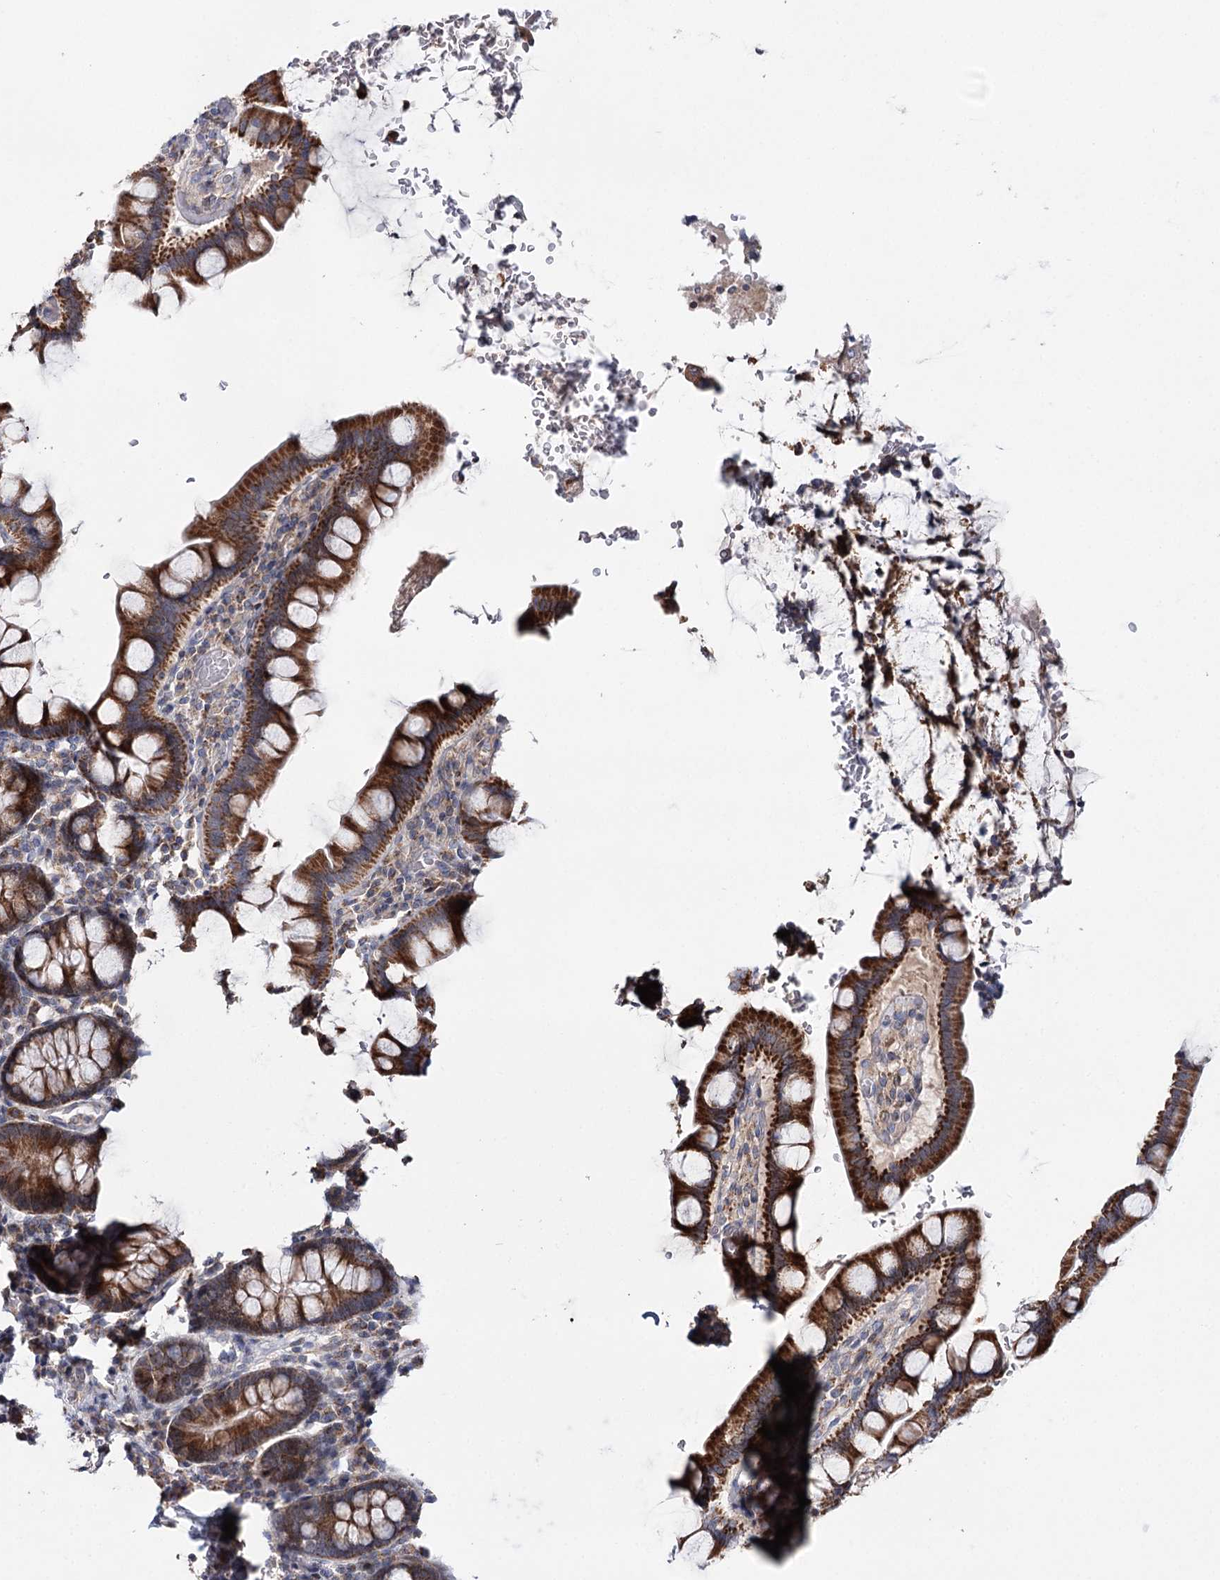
{"staining": {"intensity": "strong", "quantity": ">75%", "location": "cytoplasmic/membranous"}, "tissue": "small intestine", "cell_type": "Glandular cells", "image_type": "normal", "snomed": [{"axis": "morphology", "description": "Normal tissue, NOS"}, {"axis": "topography", "description": "Stomach, upper"}, {"axis": "topography", "description": "Stomach, lower"}, {"axis": "topography", "description": "Small intestine"}], "caption": "The micrograph shows a brown stain indicating the presence of a protein in the cytoplasmic/membranous of glandular cells in small intestine.", "gene": "CFAP46", "patient": {"sex": "male", "age": 68}}